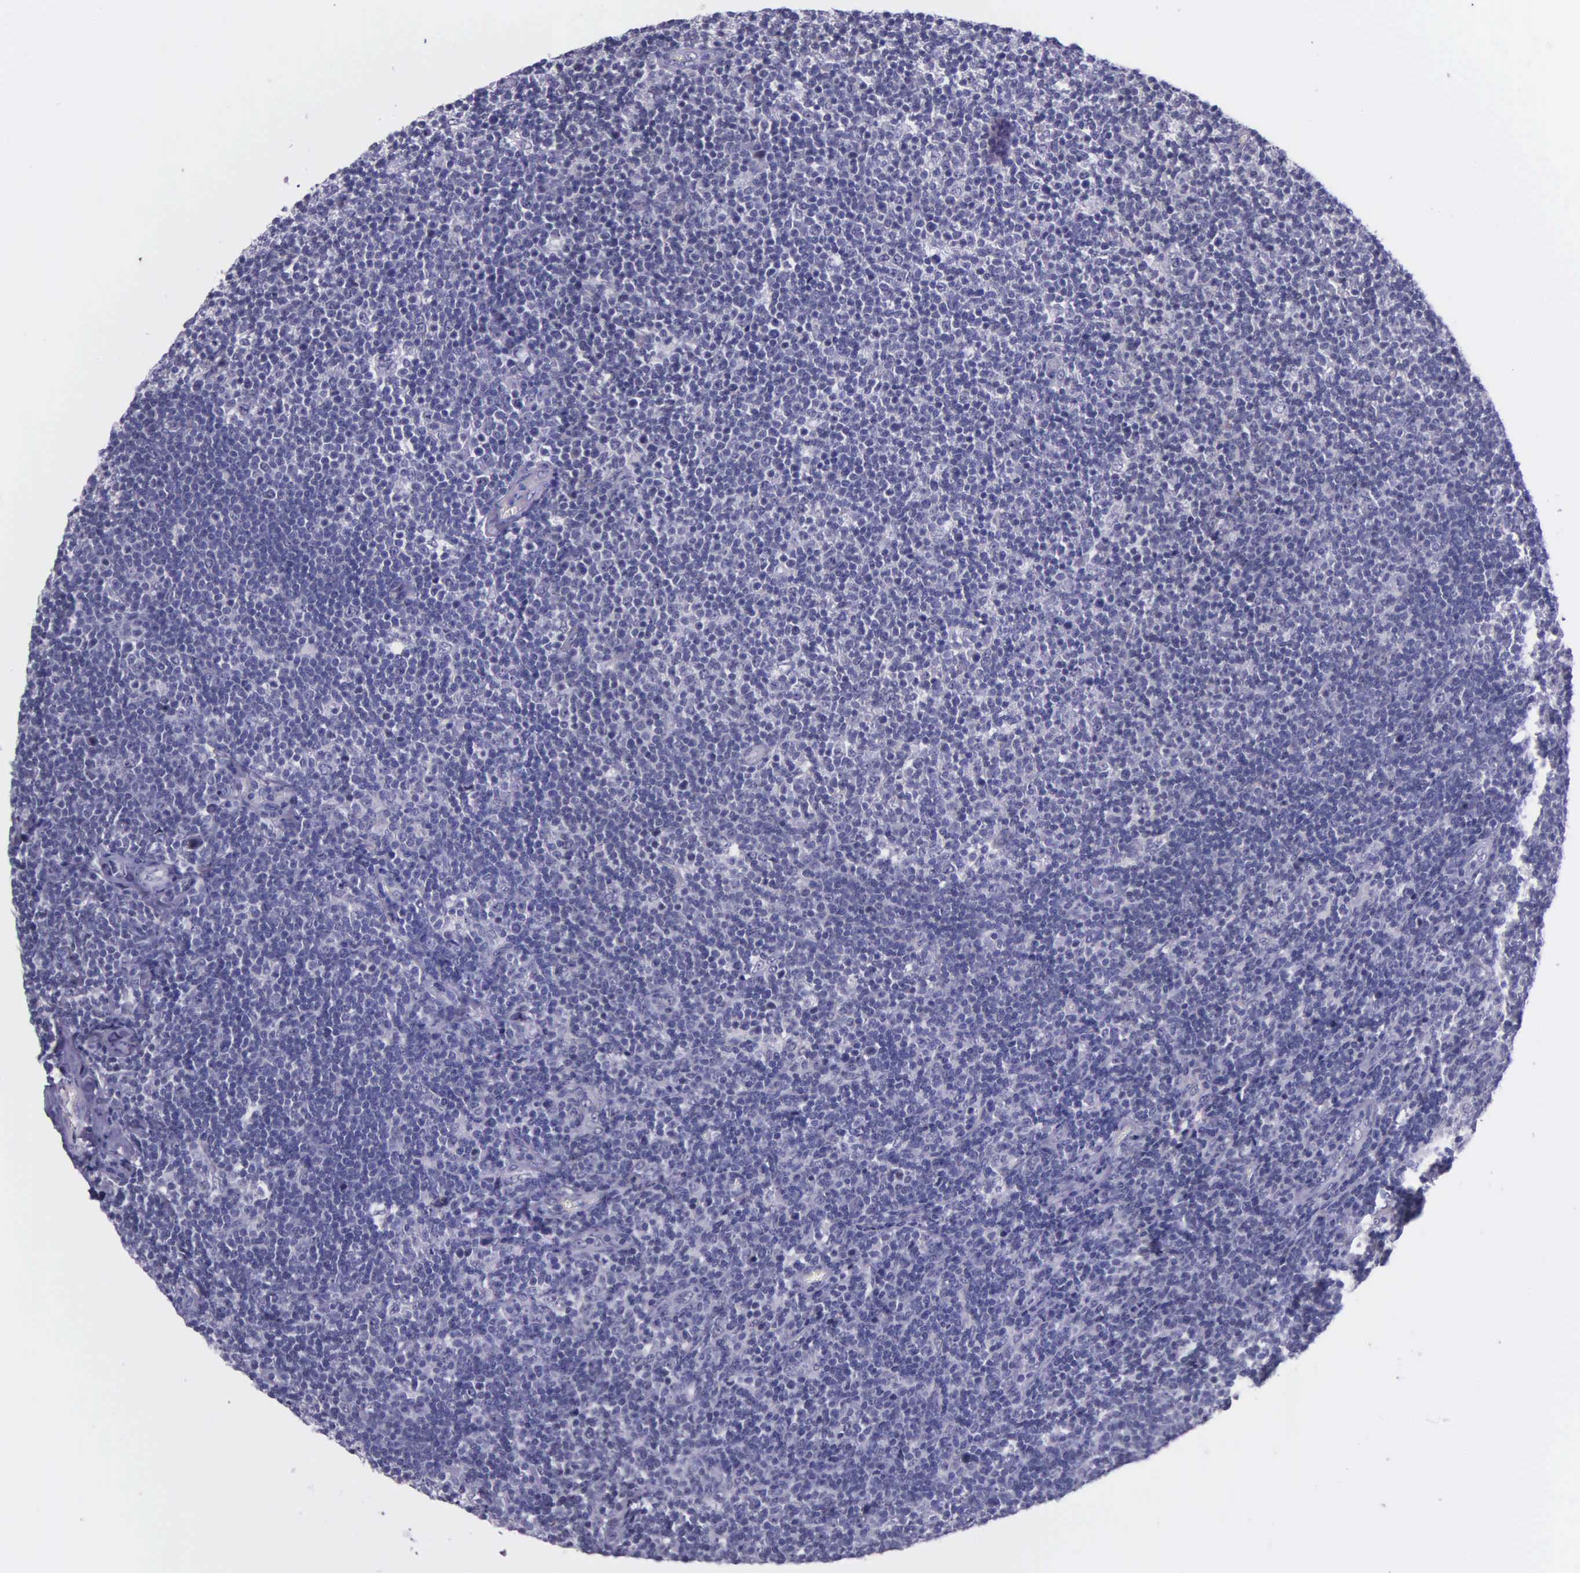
{"staining": {"intensity": "negative", "quantity": "none", "location": "none"}, "tissue": "lymphoma", "cell_type": "Tumor cells", "image_type": "cancer", "snomed": [{"axis": "morphology", "description": "Malignant lymphoma, non-Hodgkin's type, Low grade"}, {"axis": "topography", "description": "Lymph node"}], "caption": "A photomicrograph of lymphoma stained for a protein reveals no brown staining in tumor cells. (Stains: DAB IHC with hematoxylin counter stain, Microscopy: brightfield microscopy at high magnification).", "gene": "AHNAK2", "patient": {"sex": "male", "age": 74}}